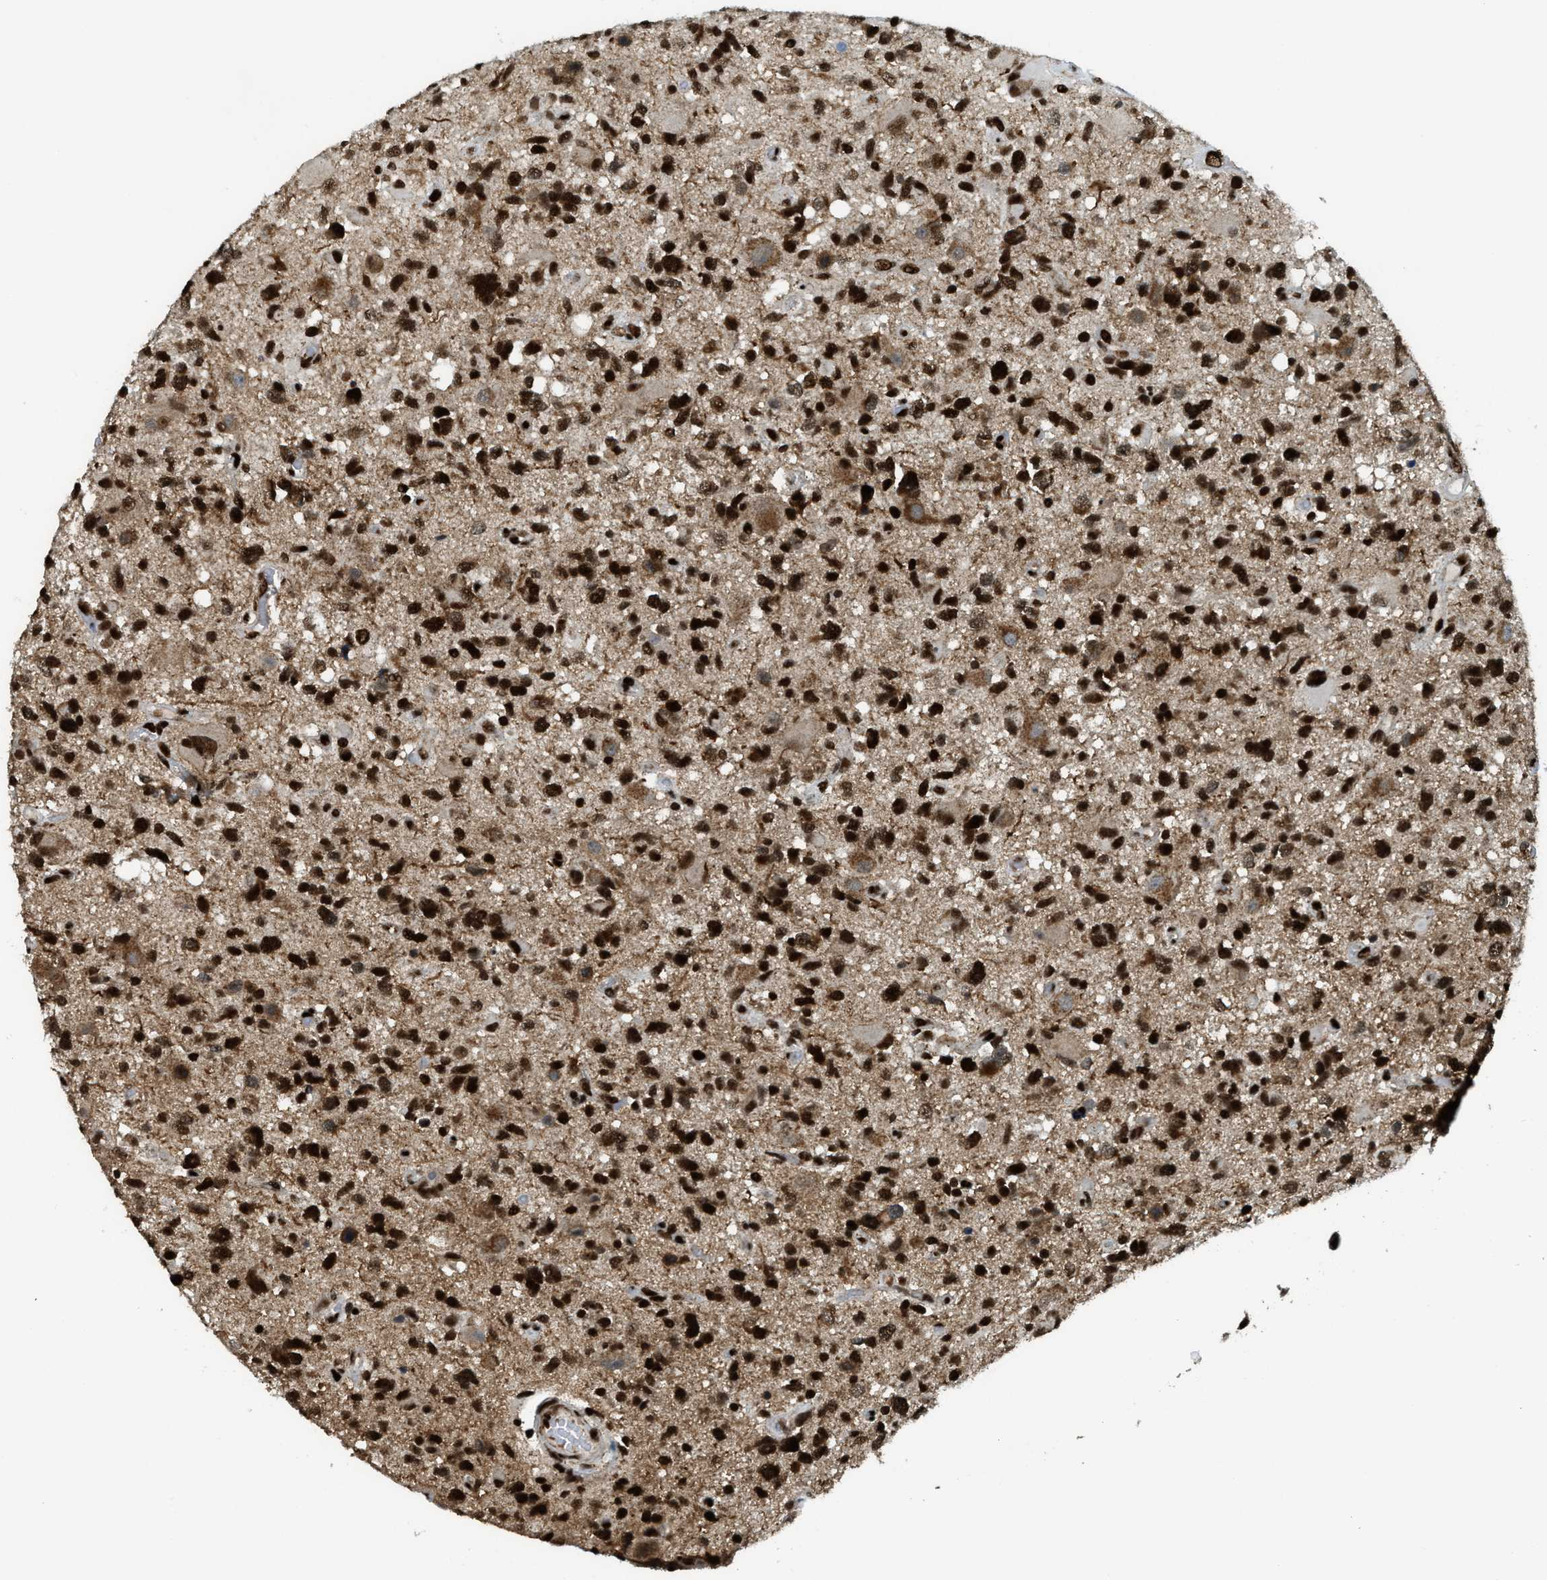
{"staining": {"intensity": "strong", "quantity": ">75%", "location": "nuclear"}, "tissue": "glioma", "cell_type": "Tumor cells", "image_type": "cancer", "snomed": [{"axis": "morphology", "description": "Glioma, malignant, High grade"}, {"axis": "topography", "description": "Brain"}], "caption": "IHC histopathology image of neoplastic tissue: human glioma stained using IHC displays high levels of strong protein expression localized specifically in the nuclear of tumor cells, appearing as a nuclear brown color.", "gene": "GABPB1", "patient": {"sex": "male", "age": 33}}